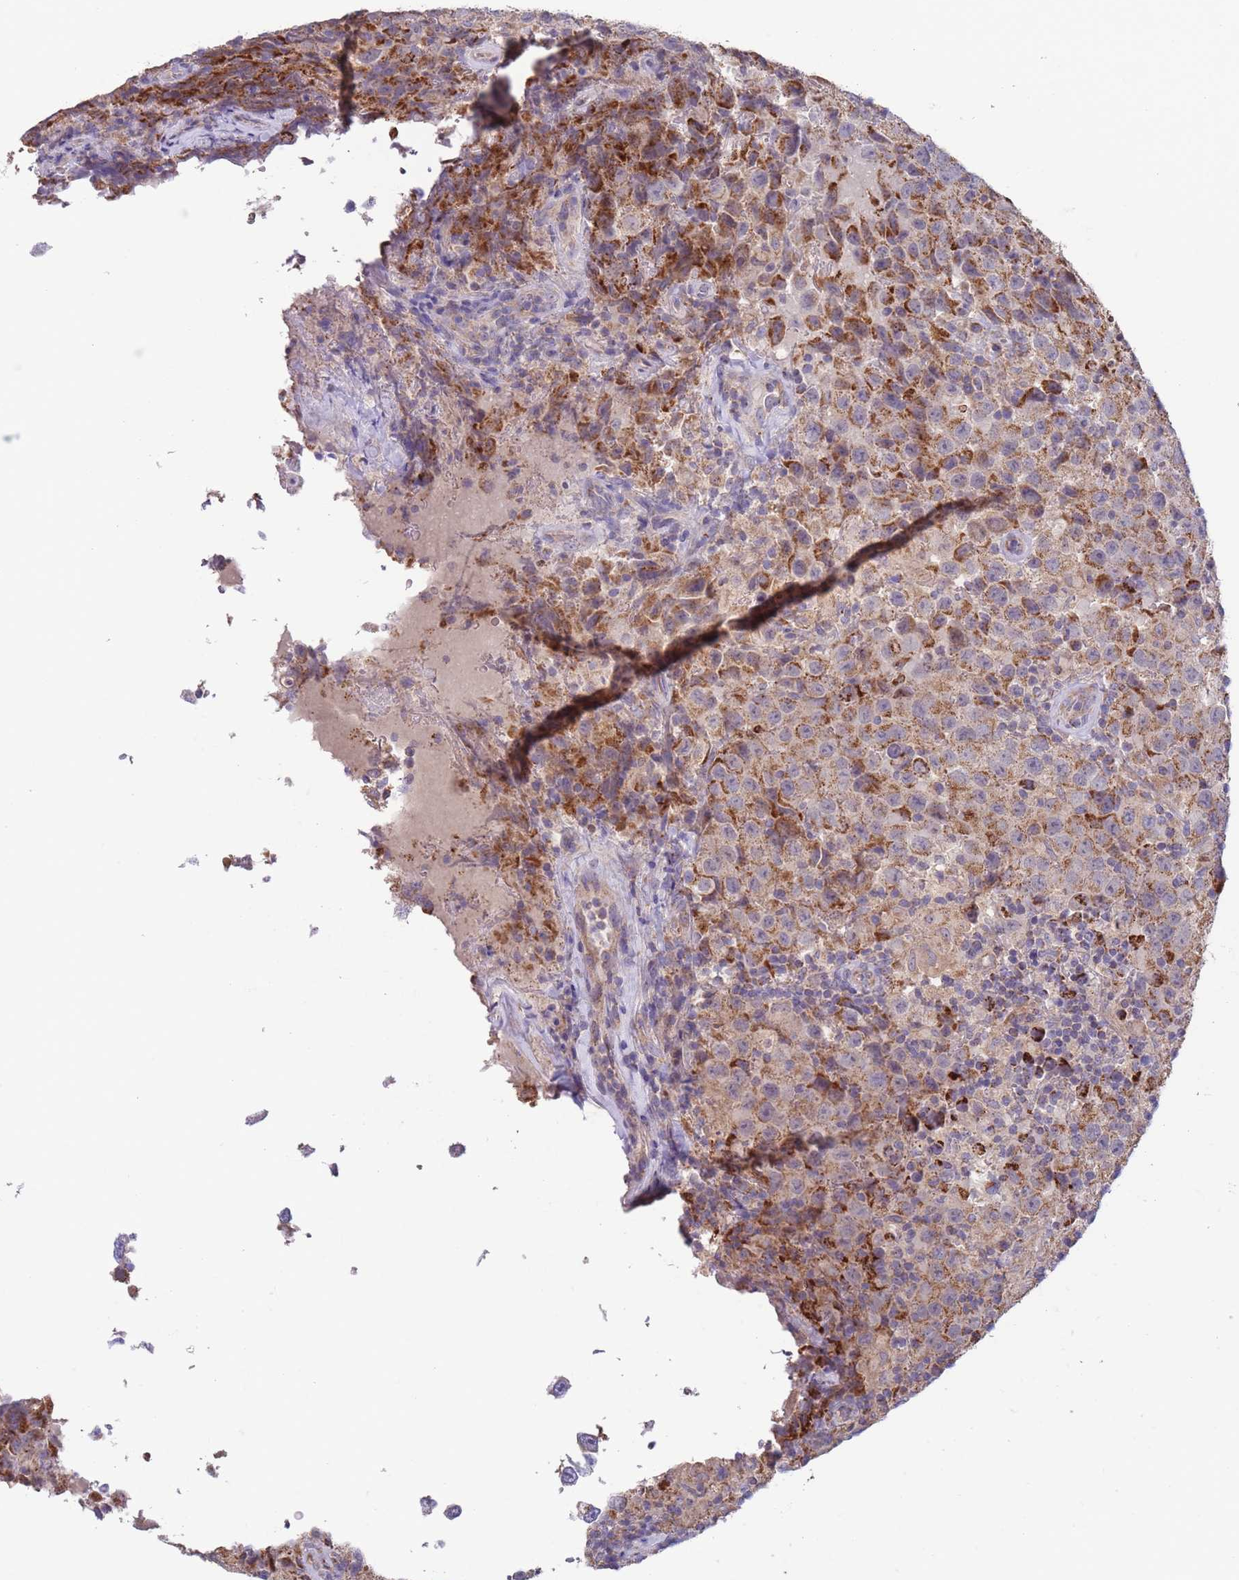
{"staining": {"intensity": "moderate", "quantity": "25%-75%", "location": "cytoplasmic/membranous"}, "tissue": "testis cancer", "cell_type": "Tumor cells", "image_type": "cancer", "snomed": [{"axis": "morphology", "description": "Seminoma, NOS"}, {"axis": "morphology", "description": "Carcinoma, Embryonal, NOS"}, {"axis": "topography", "description": "Testis"}], "caption": "Immunohistochemical staining of human testis cancer reveals moderate cytoplasmic/membranous protein expression in approximately 25%-75% of tumor cells.", "gene": "SLC25A42", "patient": {"sex": "male", "age": 41}}